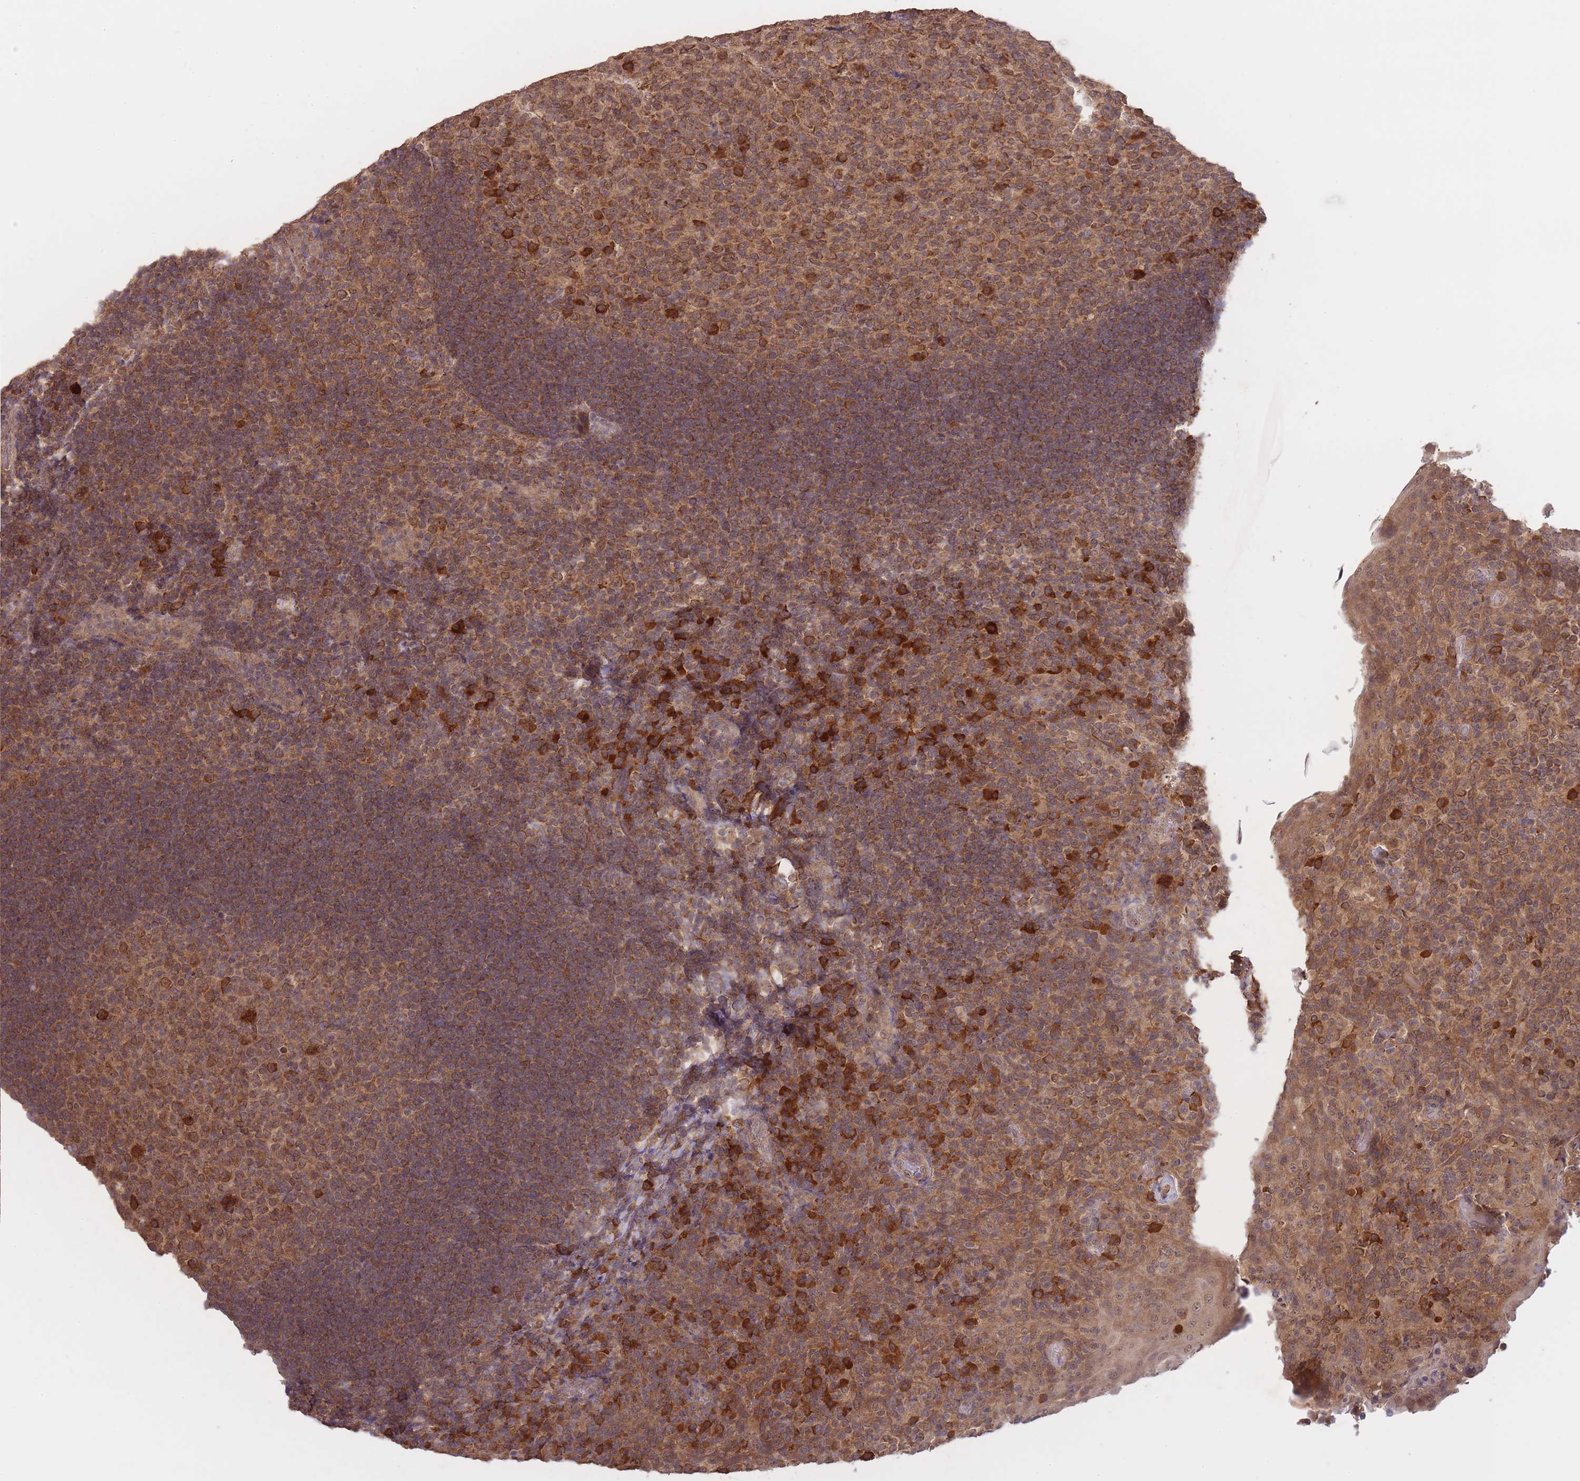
{"staining": {"intensity": "moderate", "quantity": ">75%", "location": "cytoplasmic/membranous"}, "tissue": "tonsil", "cell_type": "Germinal center cells", "image_type": "normal", "snomed": [{"axis": "morphology", "description": "Normal tissue, NOS"}, {"axis": "topography", "description": "Tonsil"}], "caption": "An immunohistochemistry photomicrograph of unremarkable tissue is shown. Protein staining in brown labels moderate cytoplasmic/membranous positivity in tonsil within germinal center cells.", "gene": "PIP4P1", "patient": {"sex": "female", "age": 10}}